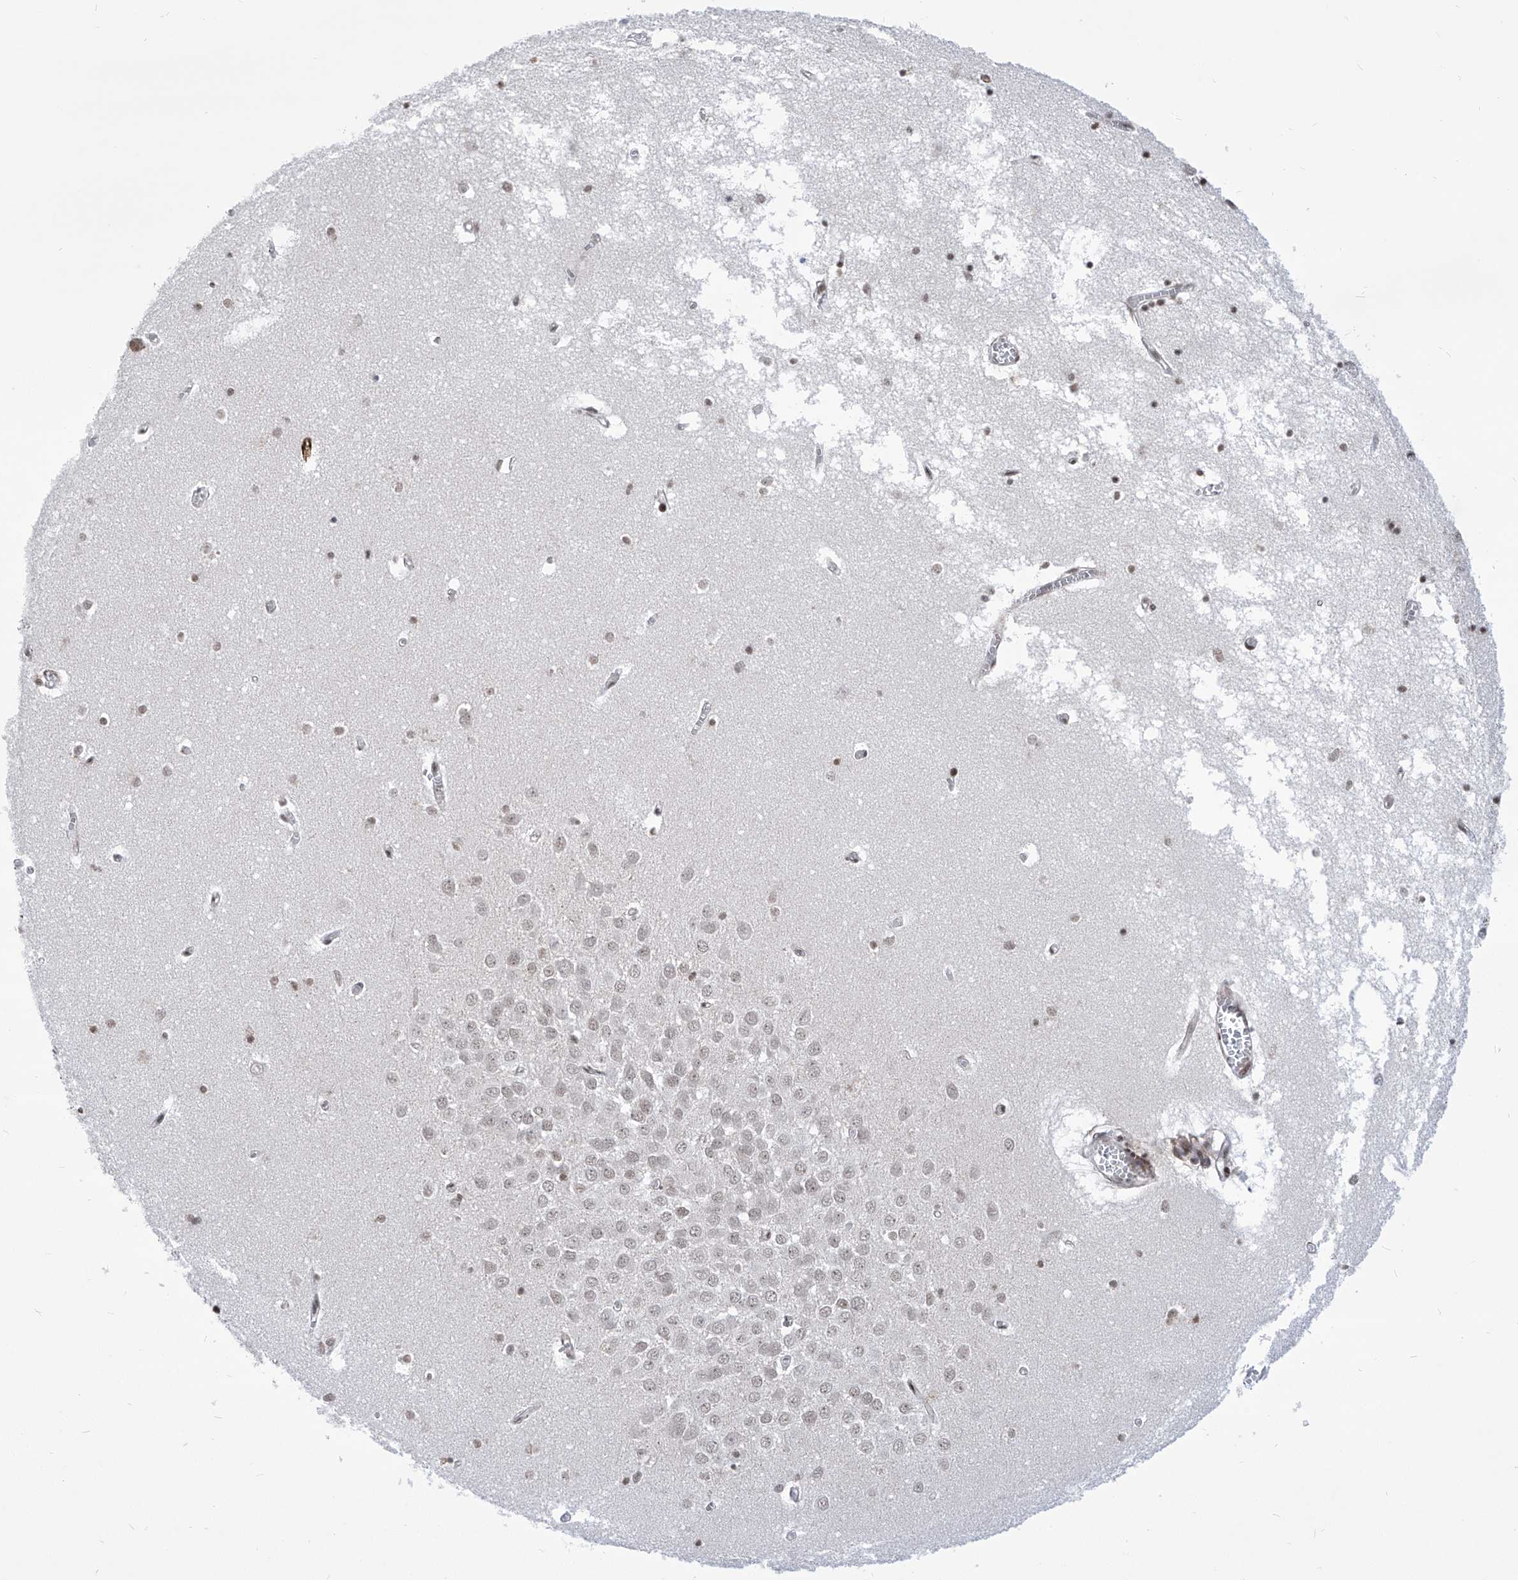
{"staining": {"intensity": "moderate", "quantity": "25%-75%", "location": "nuclear"}, "tissue": "hippocampus", "cell_type": "Glial cells", "image_type": "normal", "snomed": [{"axis": "morphology", "description": "Normal tissue, NOS"}, {"axis": "topography", "description": "Hippocampus"}], "caption": "Protein staining of normal hippocampus demonstrates moderate nuclear expression in approximately 25%-75% of glial cells. The staining is performed using DAB (3,3'-diaminobenzidine) brown chromogen to label protein expression. The nuclei are counter-stained blue using hematoxylin.", "gene": "CEP290", "patient": {"sex": "male", "age": 70}}